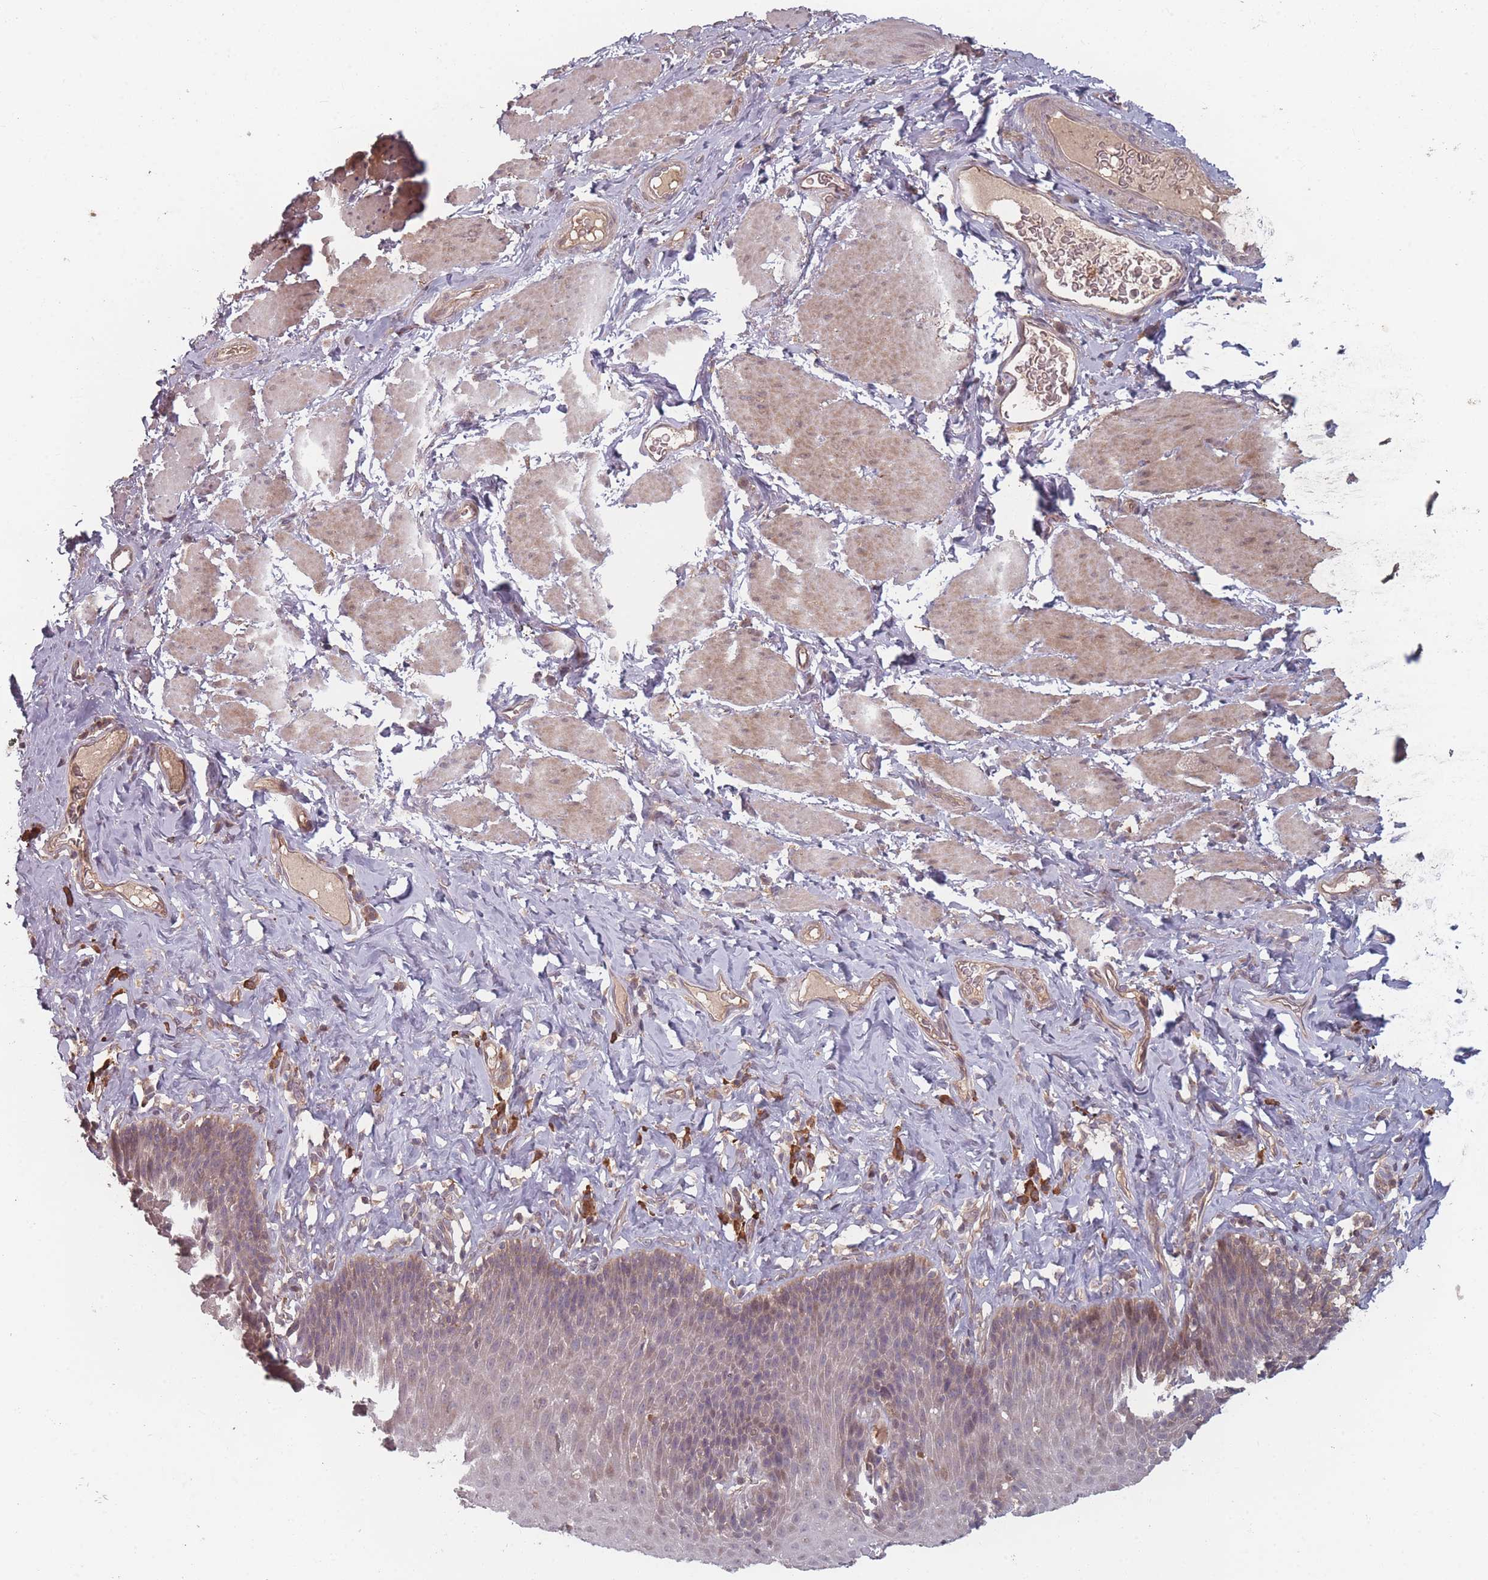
{"staining": {"intensity": "weak", "quantity": ">75%", "location": "cytoplasmic/membranous"}, "tissue": "esophagus", "cell_type": "Squamous epithelial cells", "image_type": "normal", "snomed": [{"axis": "morphology", "description": "Normal tissue, NOS"}, {"axis": "topography", "description": "Esophagus"}], "caption": "Squamous epithelial cells display low levels of weak cytoplasmic/membranous expression in approximately >75% of cells in normal human esophagus.", "gene": "HAGH", "patient": {"sex": "female", "age": 61}}